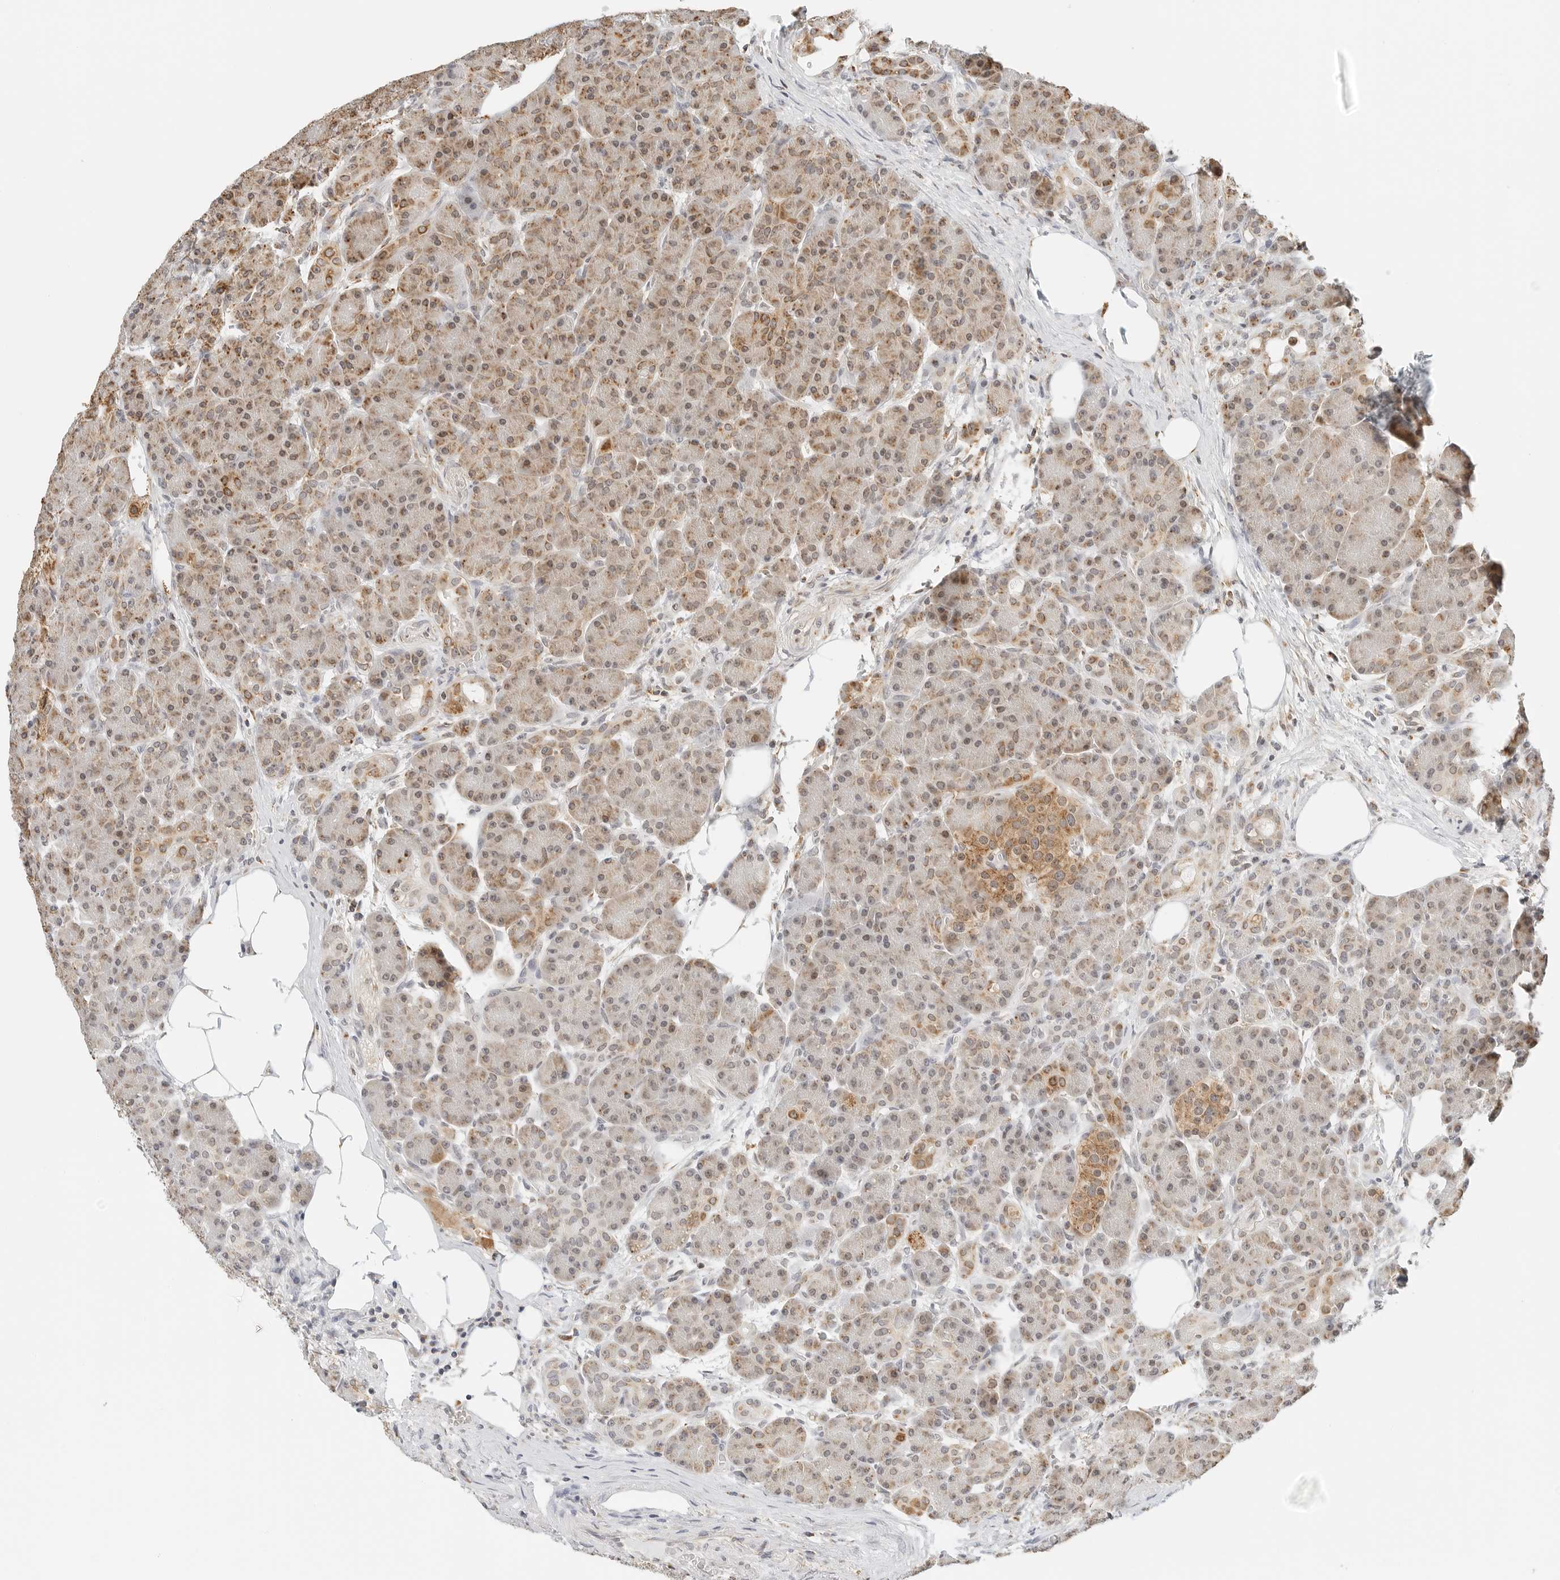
{"staining": {"intensity": "moderate", "quantity": "25%-75%", "location": "cytoplasmic/membranous"}, "tissue": "pancreas", "cell_type": "Exocrine glandular cells", "image_type": "normal", "snomed": [{"axis": "morphology", "description": "Normal tissue, NOS"}, {"axis": "topography", "description": "Pancreas"}], "caption": "Immunohistochemical staining of benign pancreas demonstrates medium levels of moderate cytoplasmic/membranous staining in about 25%-75% of exocrine glandular cells. The protein of interest is stained brown, and the nuclei are stained in blue (DAB (3,3'-diaminobenzidine) IHC with brightfield microscopy, high magnification).", "gene": "ATL1", "patient": {"sex": "male", "age": 63}}